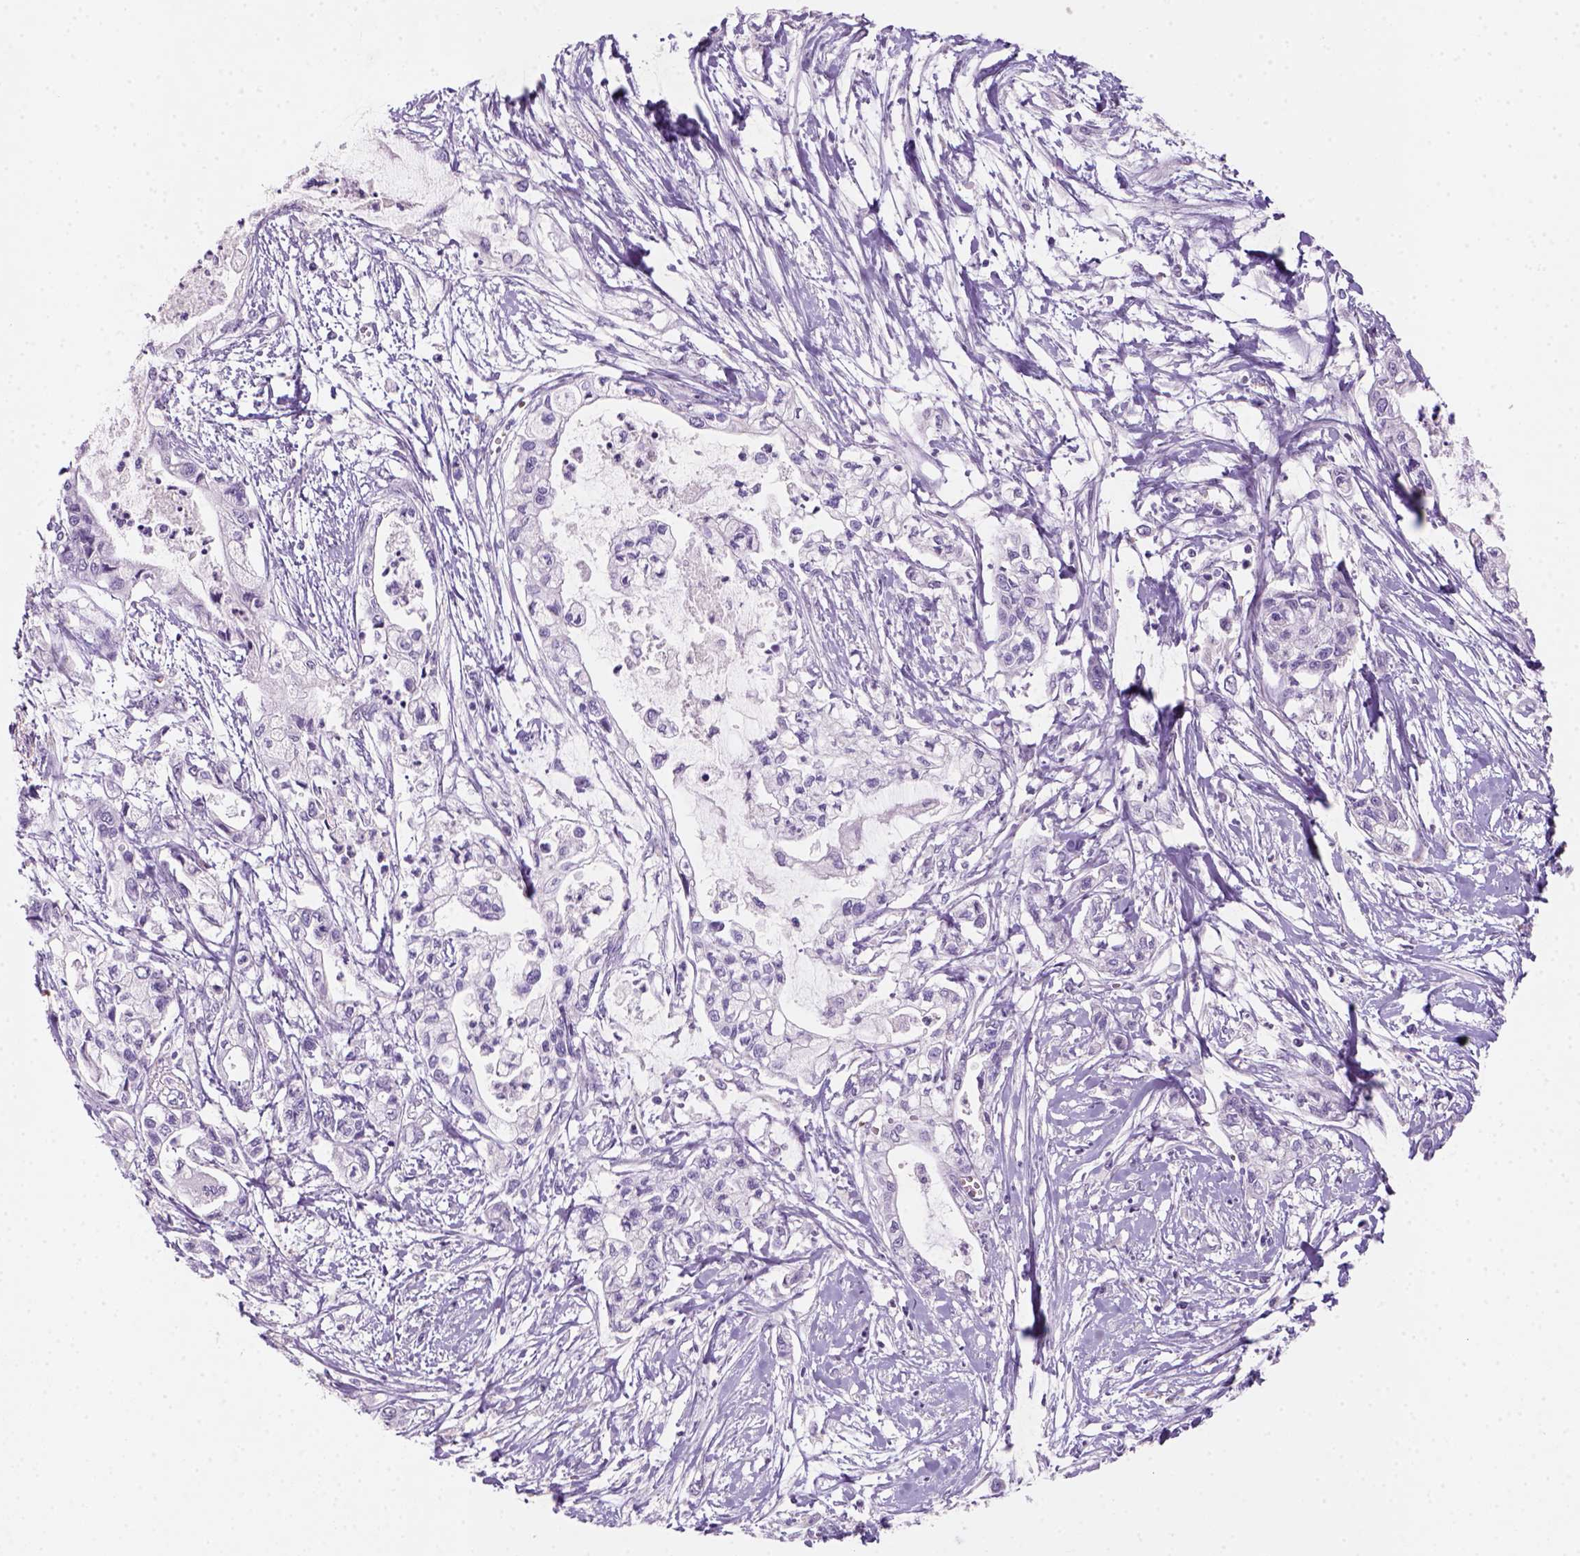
{"staining": {"intensity": "negative", "quantity": "none", "location": "none"}, "tissue": "pancreatic cancer", "cell_type": "Tumor cells", "image_type": "cancer", "snomed": [{"axis": "morphology", "description": "Adenocarcinoma, NOS"}, {"axis": "topography", "description": "Pancreas"}], "caption": "This is an IHC histopathology image of pancreatic adenocarcinoma. There is no staining in tumor cells.", "gene": "ZMAT4", "patient": {"sex": "male", "age": 54}}